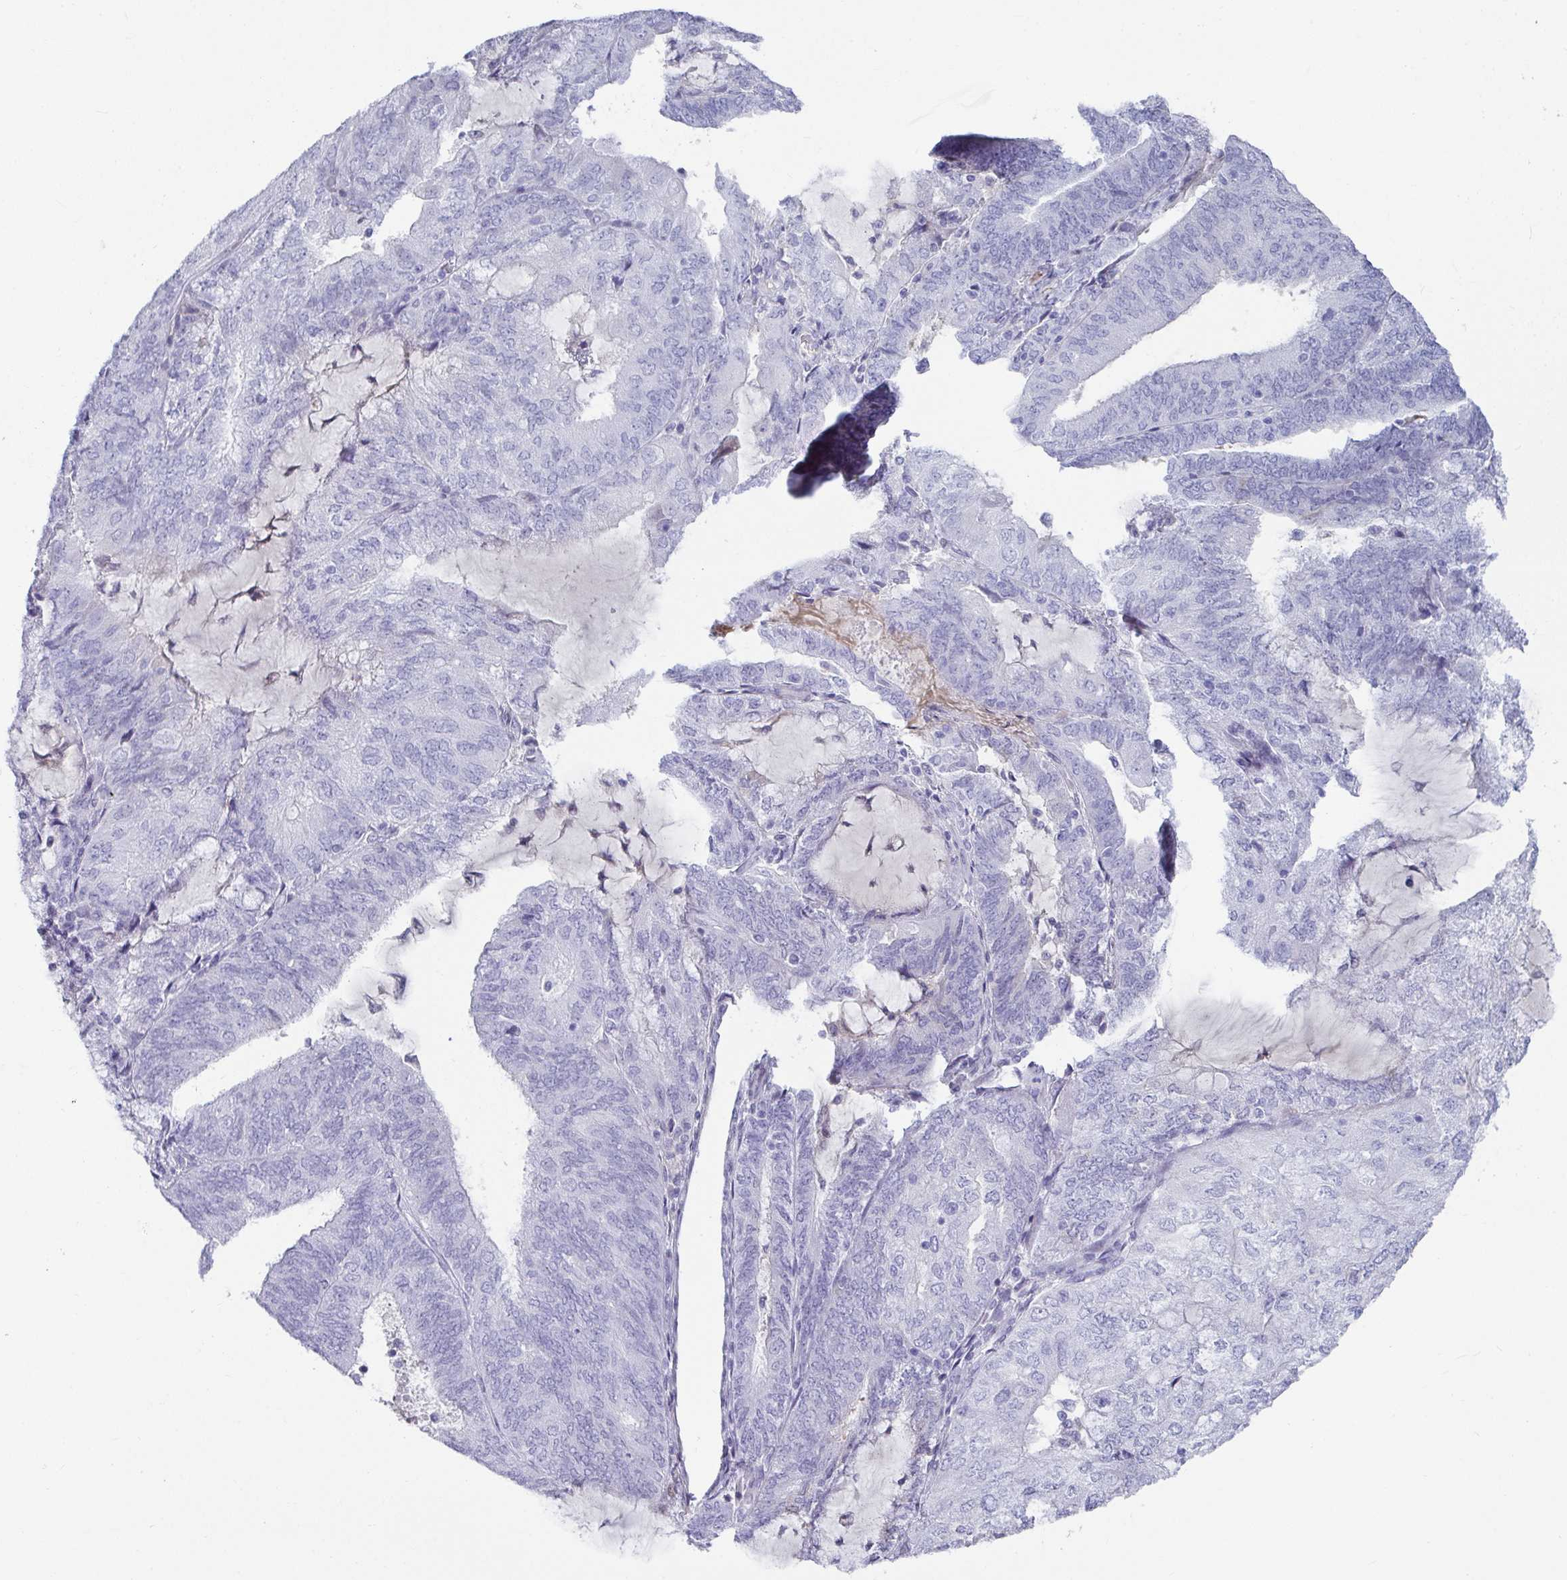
{"staining": {"intensity": "negative", "quantity": "none", "location": "none"}, "tissue": "endometrial cancer", "cell_type": "Tumor cells", "image_type": "cancer", "snomed": [{"axis": "morphology", "description": "Adenocarcinoma, NOS"}, {"axis": "topography", "description": "Endometrium"}], "caption": "A high-resolution histopathology image shows immunohistochemistry staining of endometrial cancer, which shows no significant expression in tumor cells.", "gene": "NPY", "patient": {"sex": "female", "age": 81}}